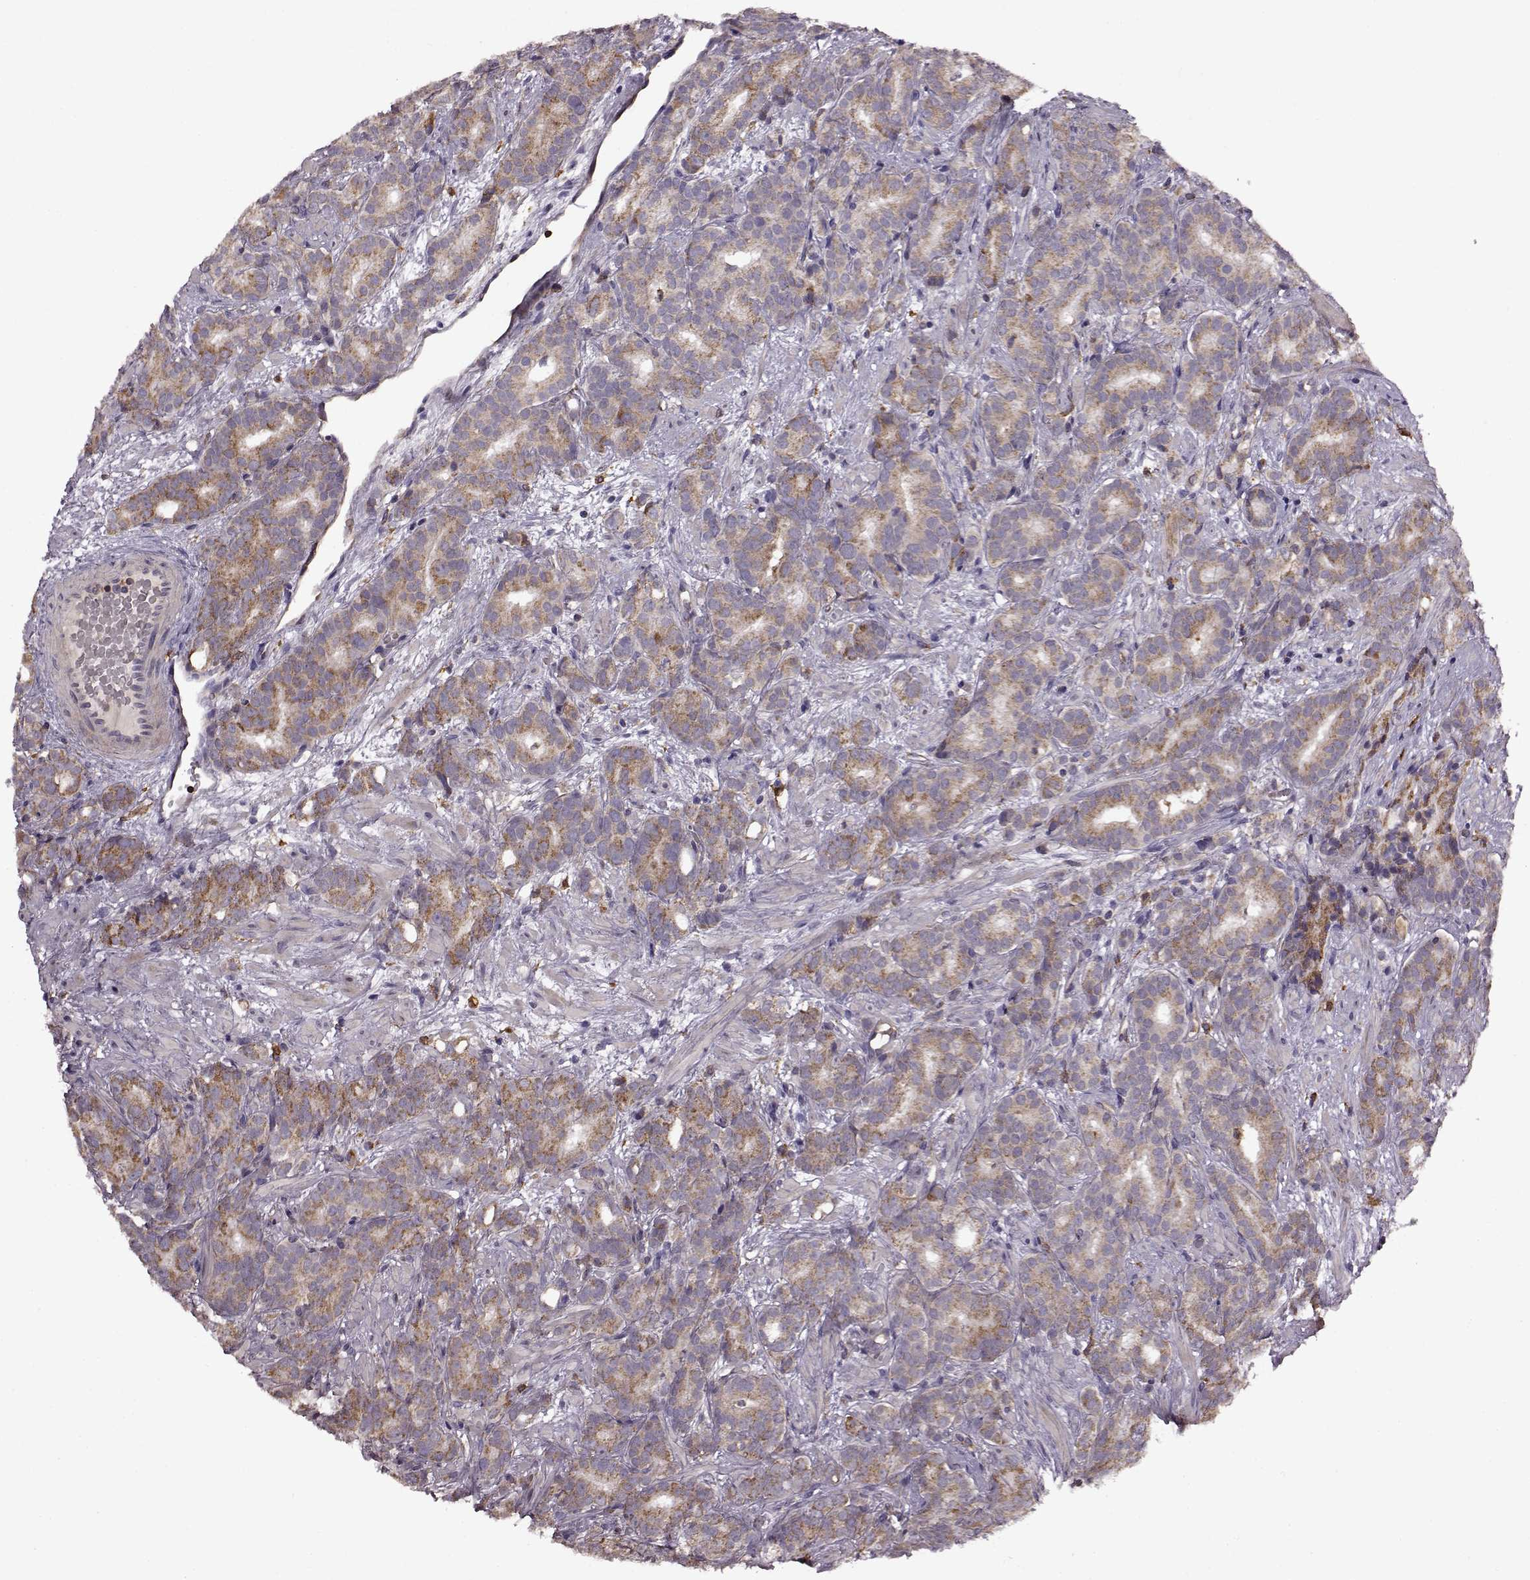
{"staining": {"intensity": "moderate", "quantity": ">75%", "location": "cytoplasmic/membranous"}, "tissue": "prostate cancer", "cell_type": "Tumor cells", "image_type": "cancer", "snomed": [{"axis": "morphology", "description": "Adenocarcinoma, High grade"}, {"axis": "topography", "description": "Prostate"}], "caption": "Immunohistochemical staining of prostate cancer displays medium levels of moderate cytoplasmic/membranous protein staining in about >75% of tumor cells.", "gene": "MTSS1", "patient": {"sex": "male", "age": 90}}